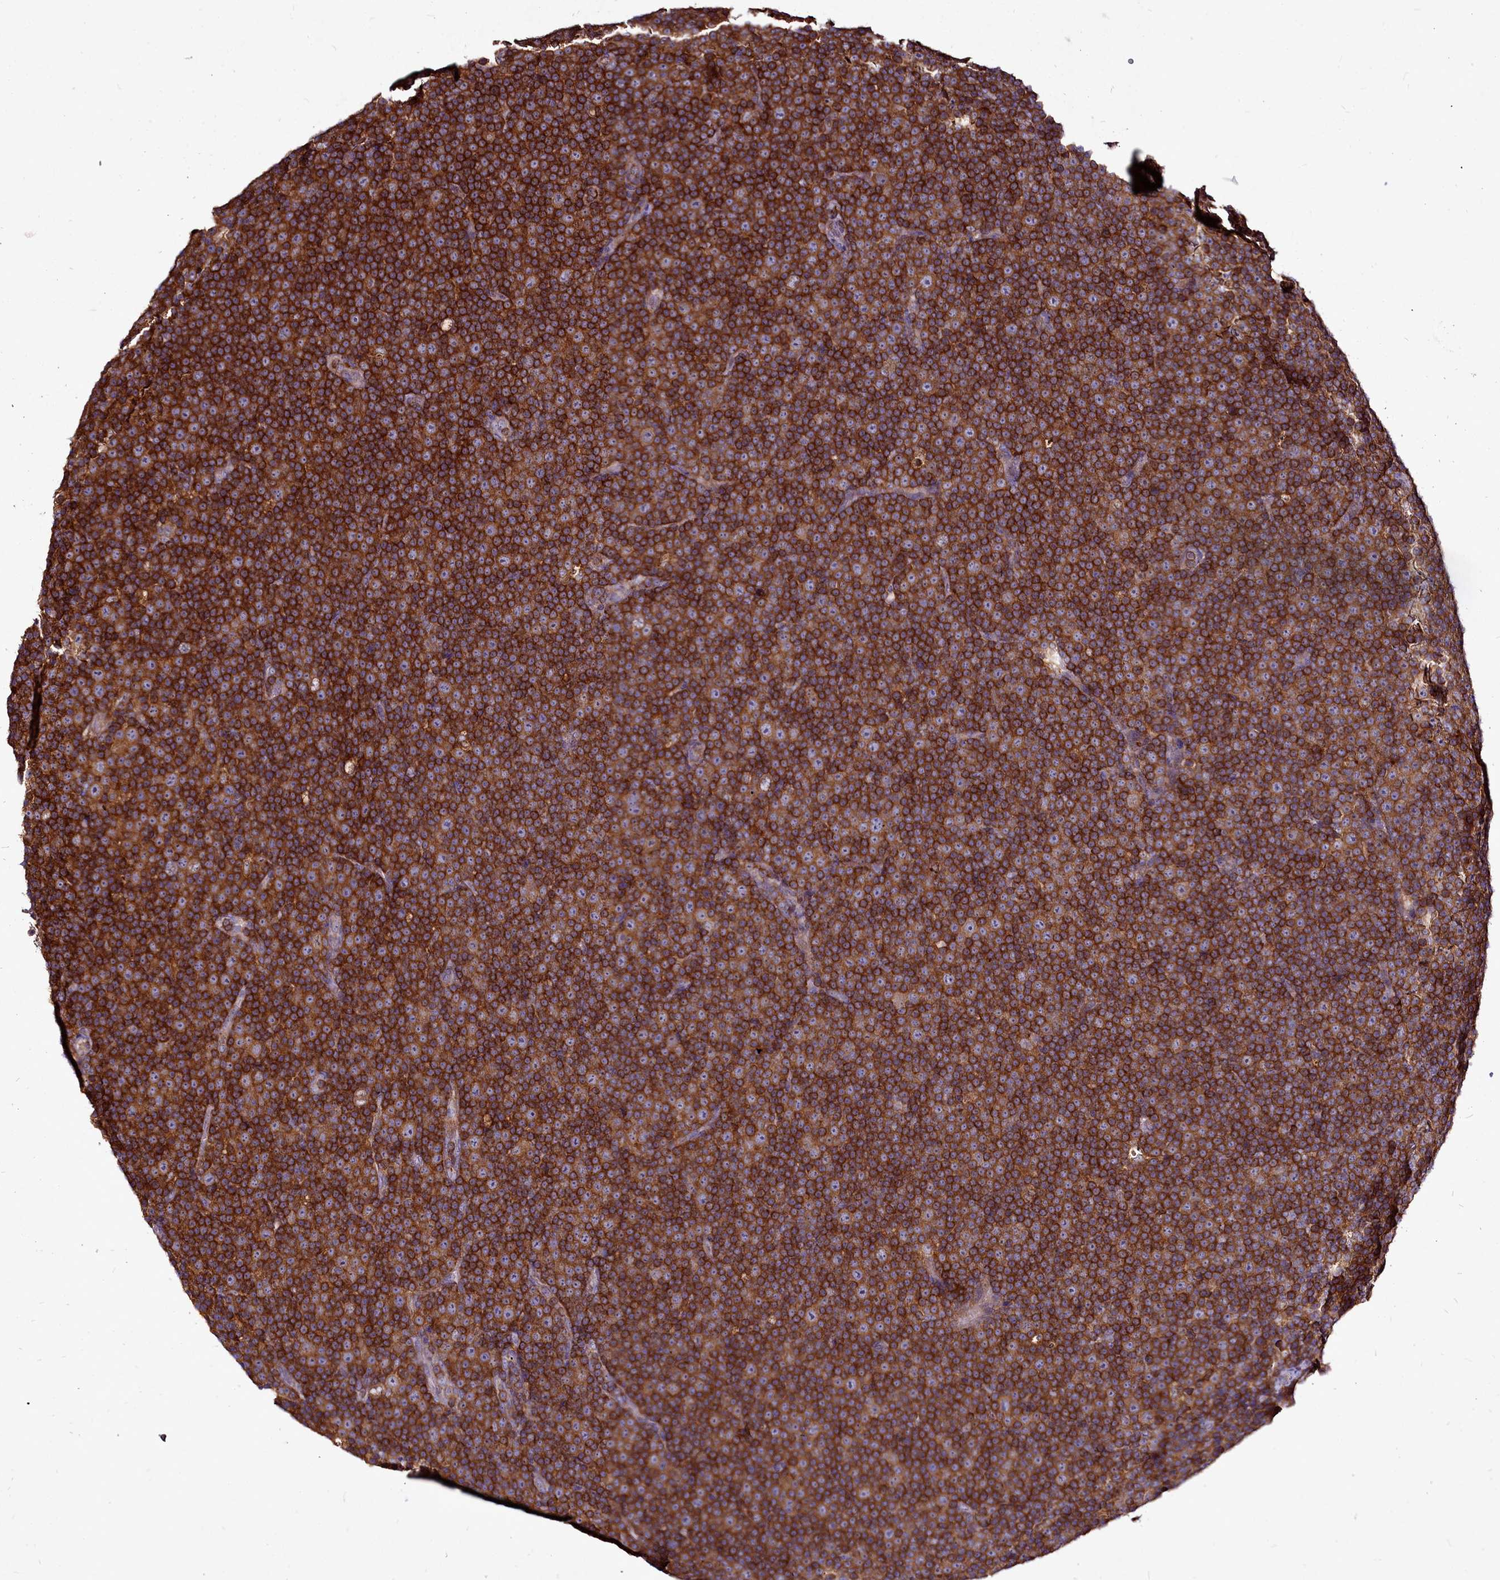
{"staining": {"intensity": "strong", "quantity": ">75%", "location": "cytoplasmic/membranous"}, "tissue": "lymphoma", "cell_type": "Tumor cells", "image_type": "cancer", "snomed": [{"axis": "morphology", "description": "Malignant lymphoma, non-Hodgkin's type, Low grade"}, {"axis": "topography", "description": "Lymph node"}], "caption": "There is high levels of strong cytoplasmic/membranous expression in tumor cells of lymphoma, as demonstrated by immunohistochemical staining (brown color).", "gene": "NCKAP1L", "patient": {"sex": "female", "age": 67}}